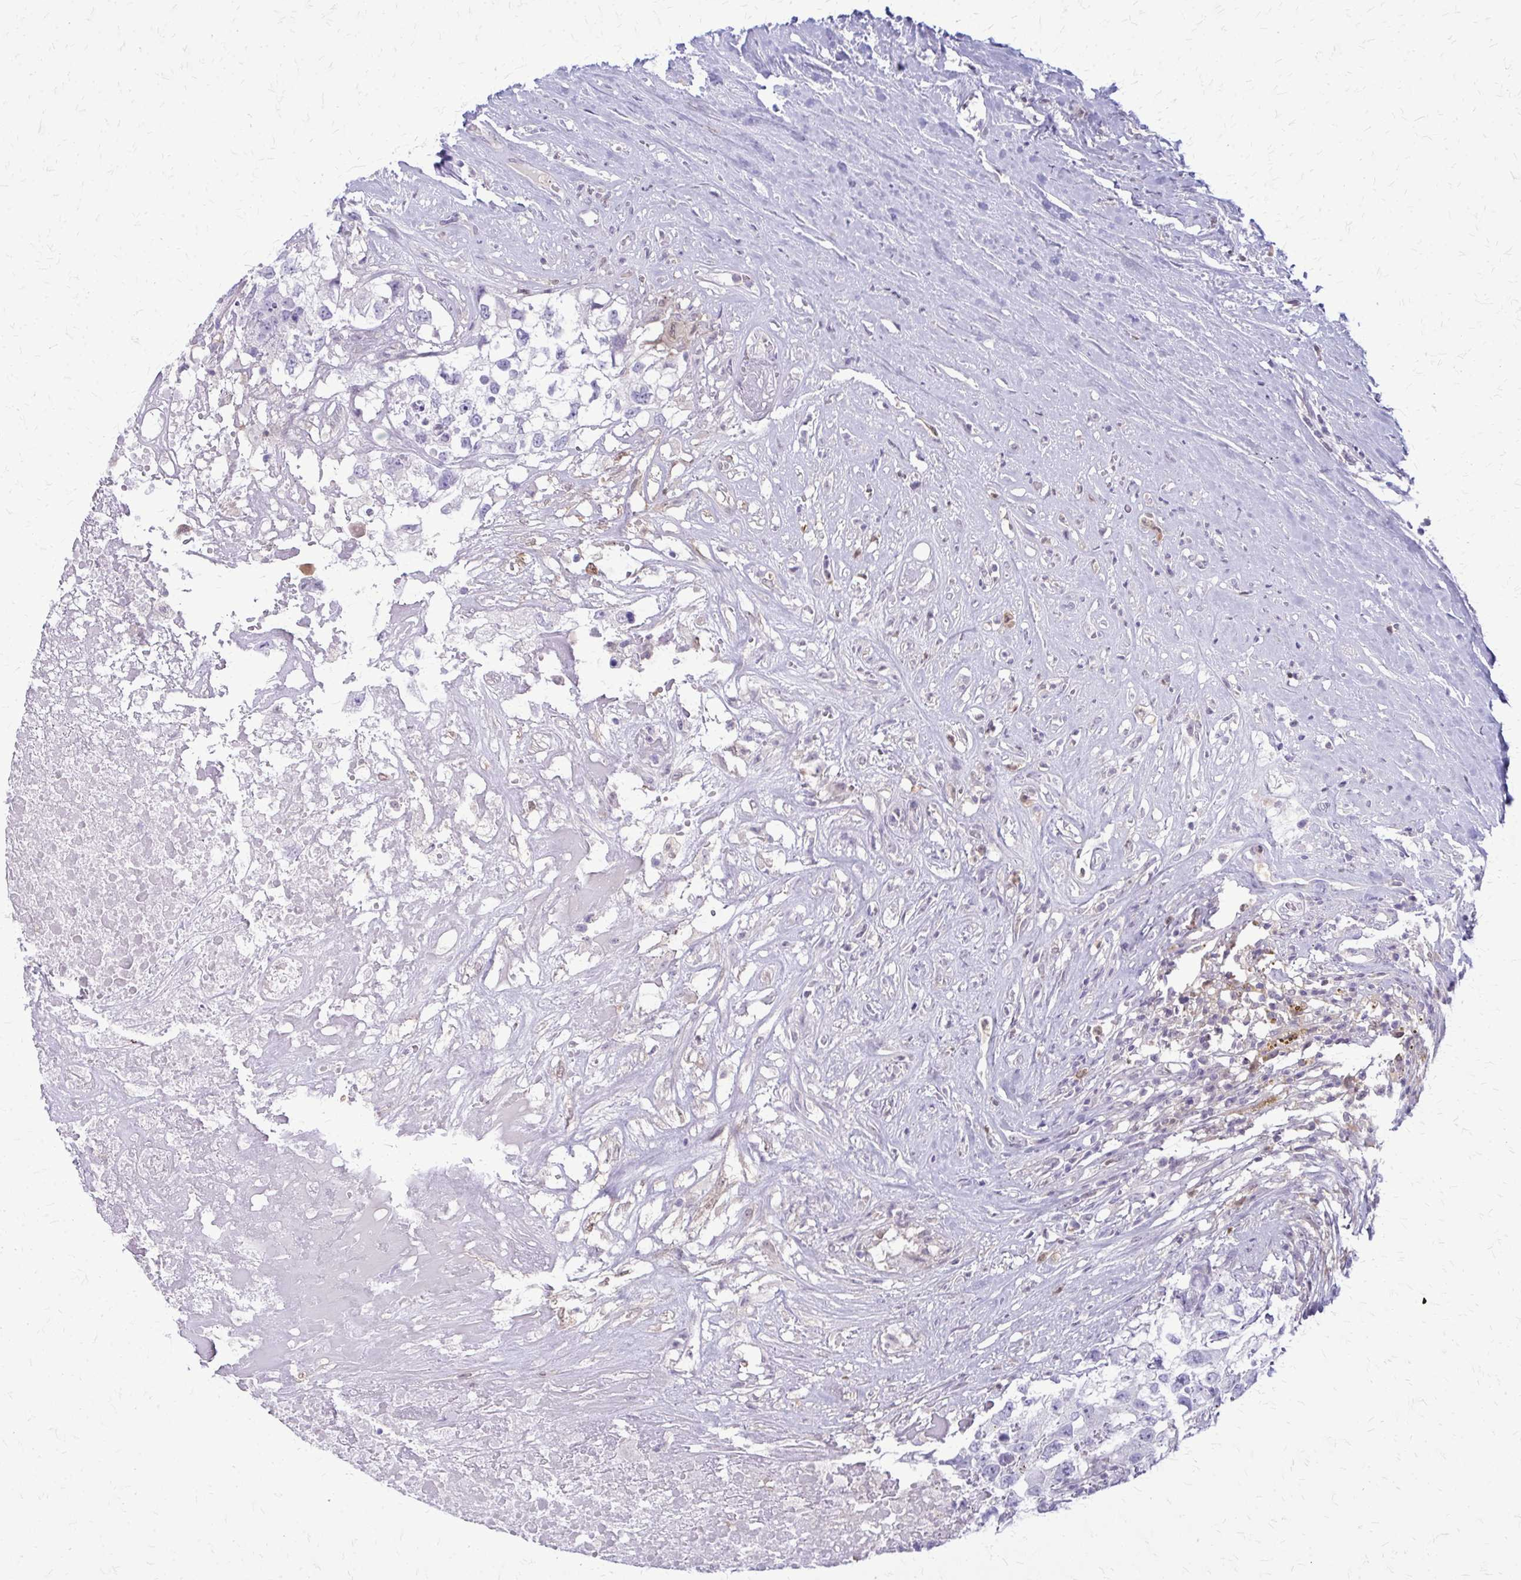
{"staining": {"intensity": "negative", "quantity": "none", "location": "none"}, "tissue": "testis cancer", "cell_type": "Tumor cells", "image_type": "cancer", "snomed": [{"axis": "morphology", "description": "Carcinoma, Embryonal, NOS"}, {"axis": "topography", "description": "Testis"}], "caption": "IHC of testis cancer (embryonal carcinoma) exhibits no positivity in tumor cells.", "gene": "GLRX", "patient": {"sex": "male", "age": 83}}